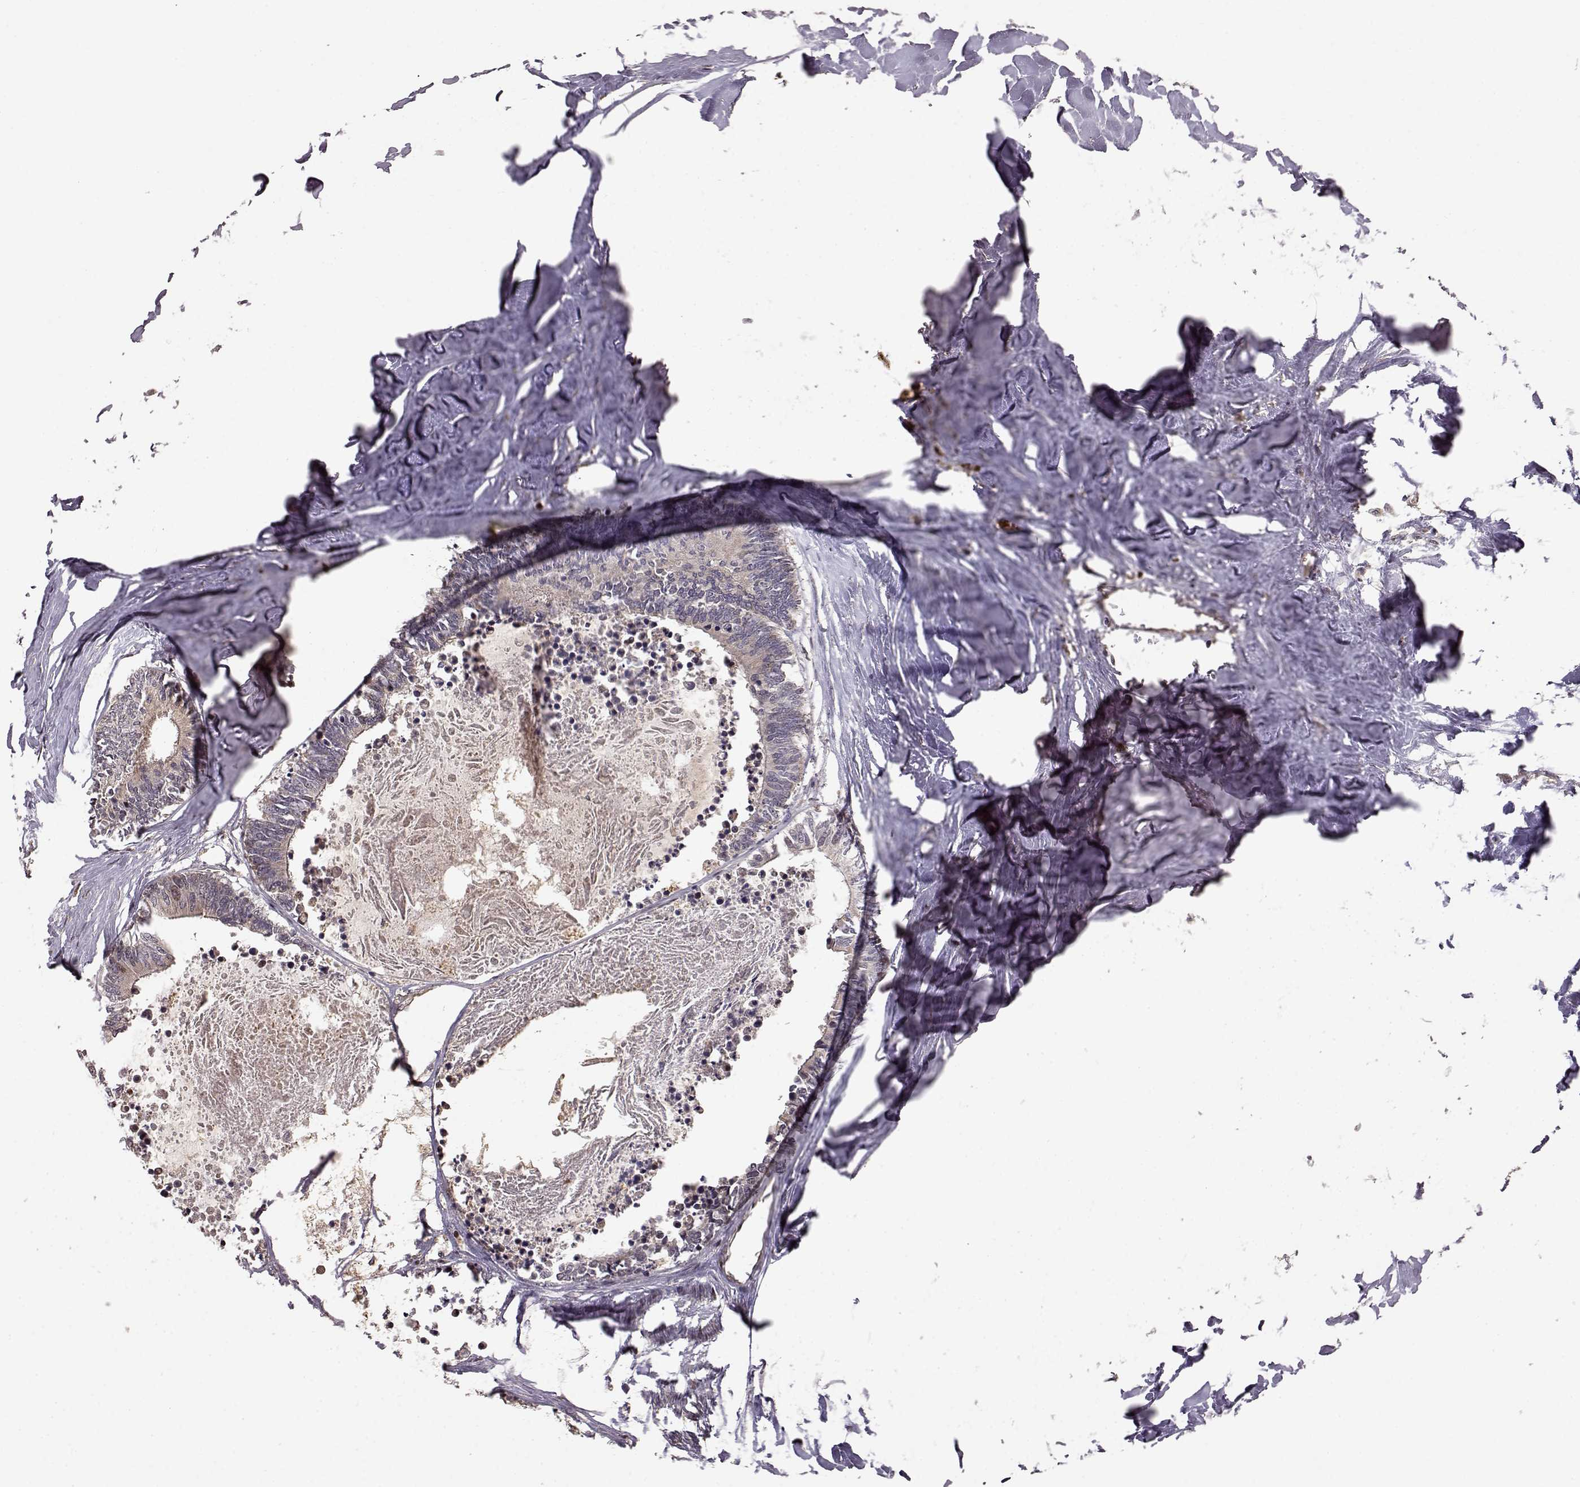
{"staining": {"intensity": "weak", "quantity": "25%-75%", "location": "cytoplasmic/membranous"}, "tissue": "colorectal cancer", "cell_type": "Tumor cells", "image_type": "cancer", "snomed": [{"axis": "morphology", "description": "Adenocarcinoma, NOS"}, {"axis": "topography", "description": "Colon"}, {"axis": "topography", "description": "Rectum"}], "caption": "Immunohistochemical staining of colorectal adenocarcinoma displays low levels of weak cytoplasmic/membranous staining in about 25%-75% of tumor cells. Using DAB (3,3'-diaminobenzidine) (brown) and hematoxylin (blue) stains, captured at high magnification using brightfield microscopy.", "gene": "BACH2", "patient": {"sex": "male", "age": 57}}